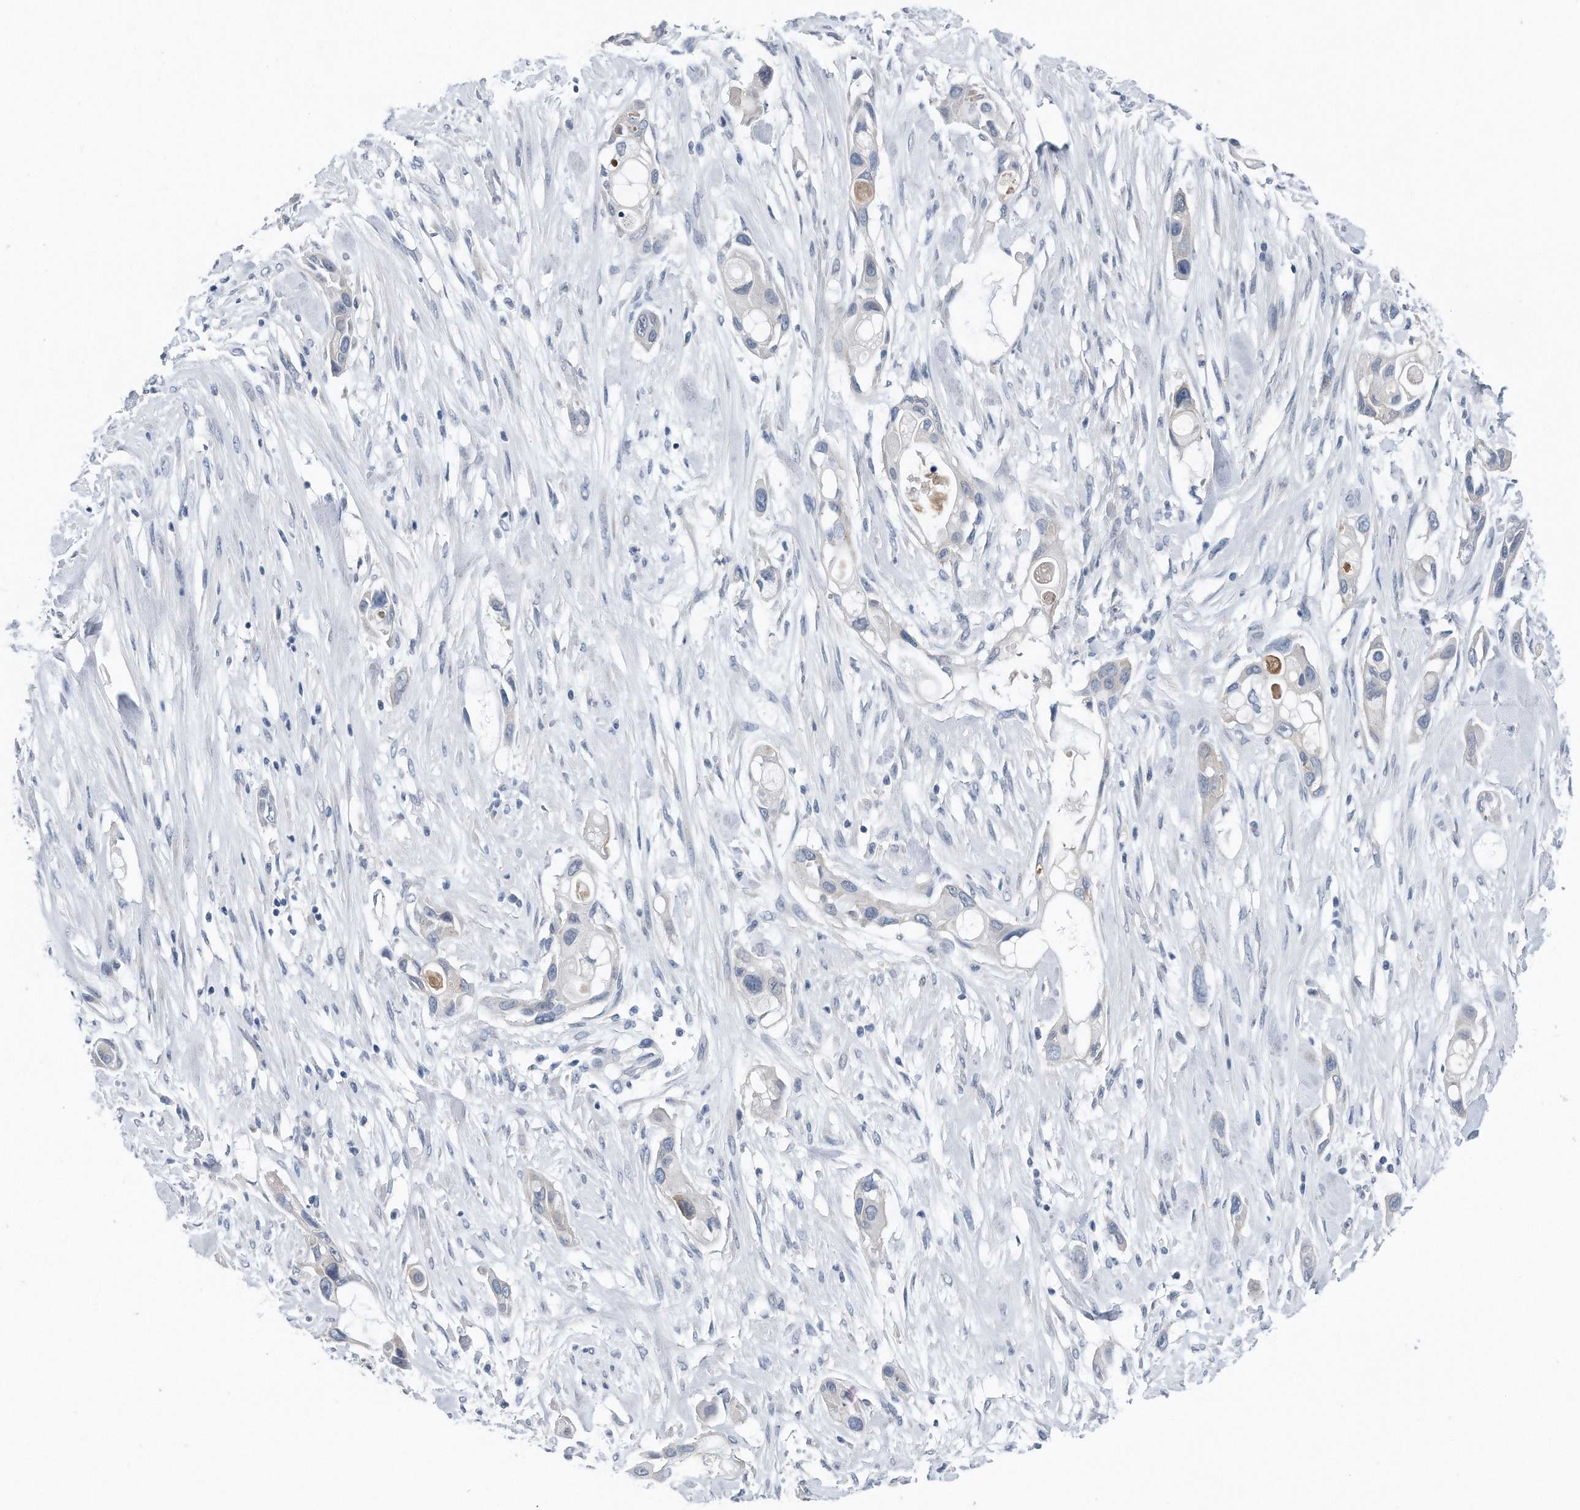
{"staining": {"intensity": "negative", "quantity": "none", "location": "none"}, "tissue": "pancreatic cancer", "cell_type": "Tumor cells", "image_type": "cancer", "snomed": [{"axis": "morphology", "description": "Adenocarcinoma, NOS"}, {"axis": "topography", "description": "Pancreas"}], "caption": "Adenocarcinoma (pancreatic) was stained to show a protein in brown. There is no significant positivity in tumor cells.", "gene": "YRDC", "patient": {"sex": "female", "age": 60}}